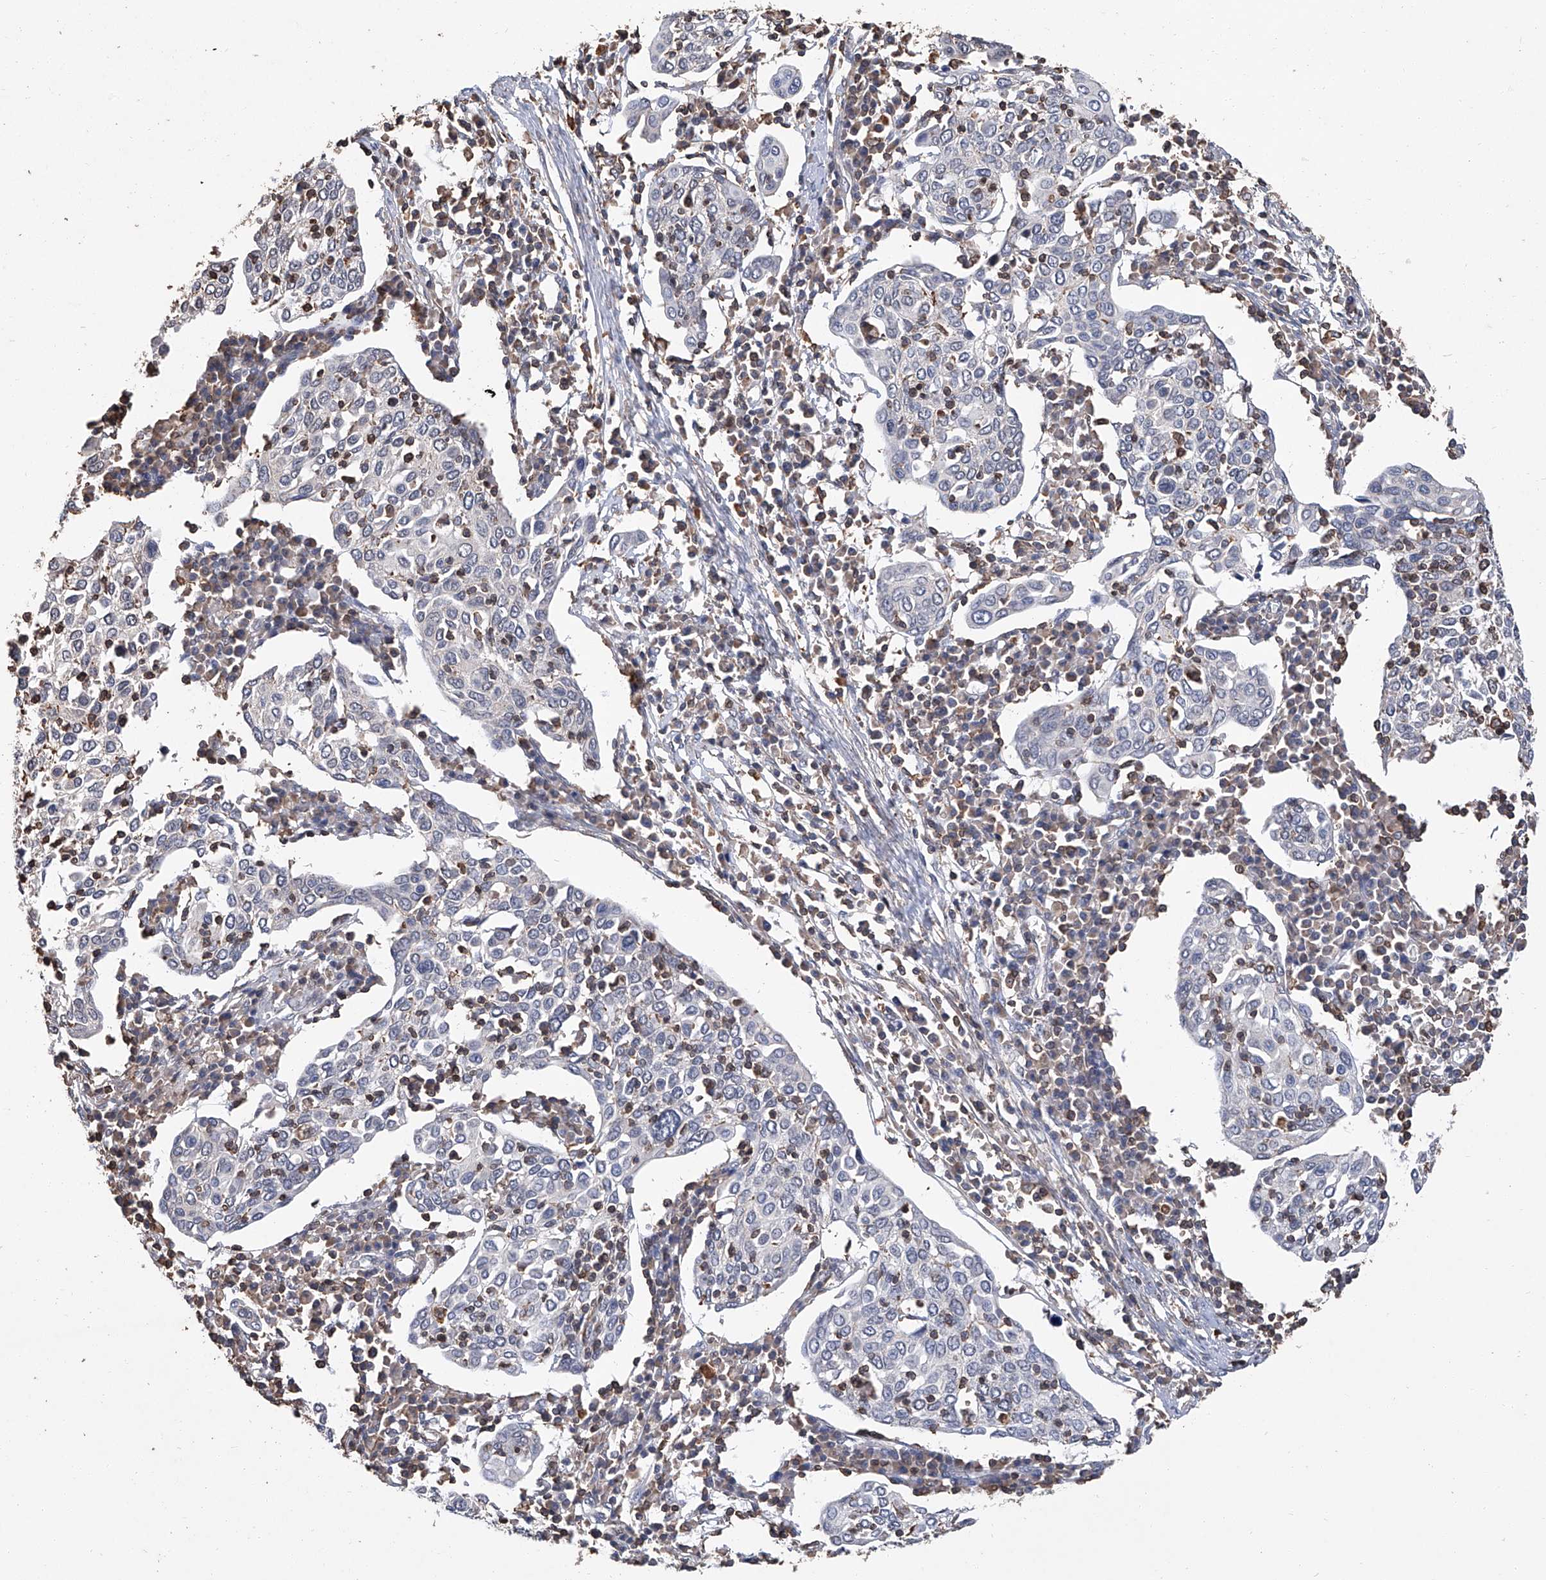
{"staining": {"intensity": "negative", "quantity": "none", "location": "none"}, "tissue": "cervical cancer", "cell_type": "Tumor cells", "image_type": "cancer", "snomed": [{"axis": "morphology", "description": "Squamous cell carcinoma, NOS"}, {"axis": "topography", "description": "Cervix"}], "caption": "Tumor cells show no significant protein positivity in cervical cancer (squamous cell carcinoma).", "gene": "GPT", "patient": {"sex": "female", "age": 40}}